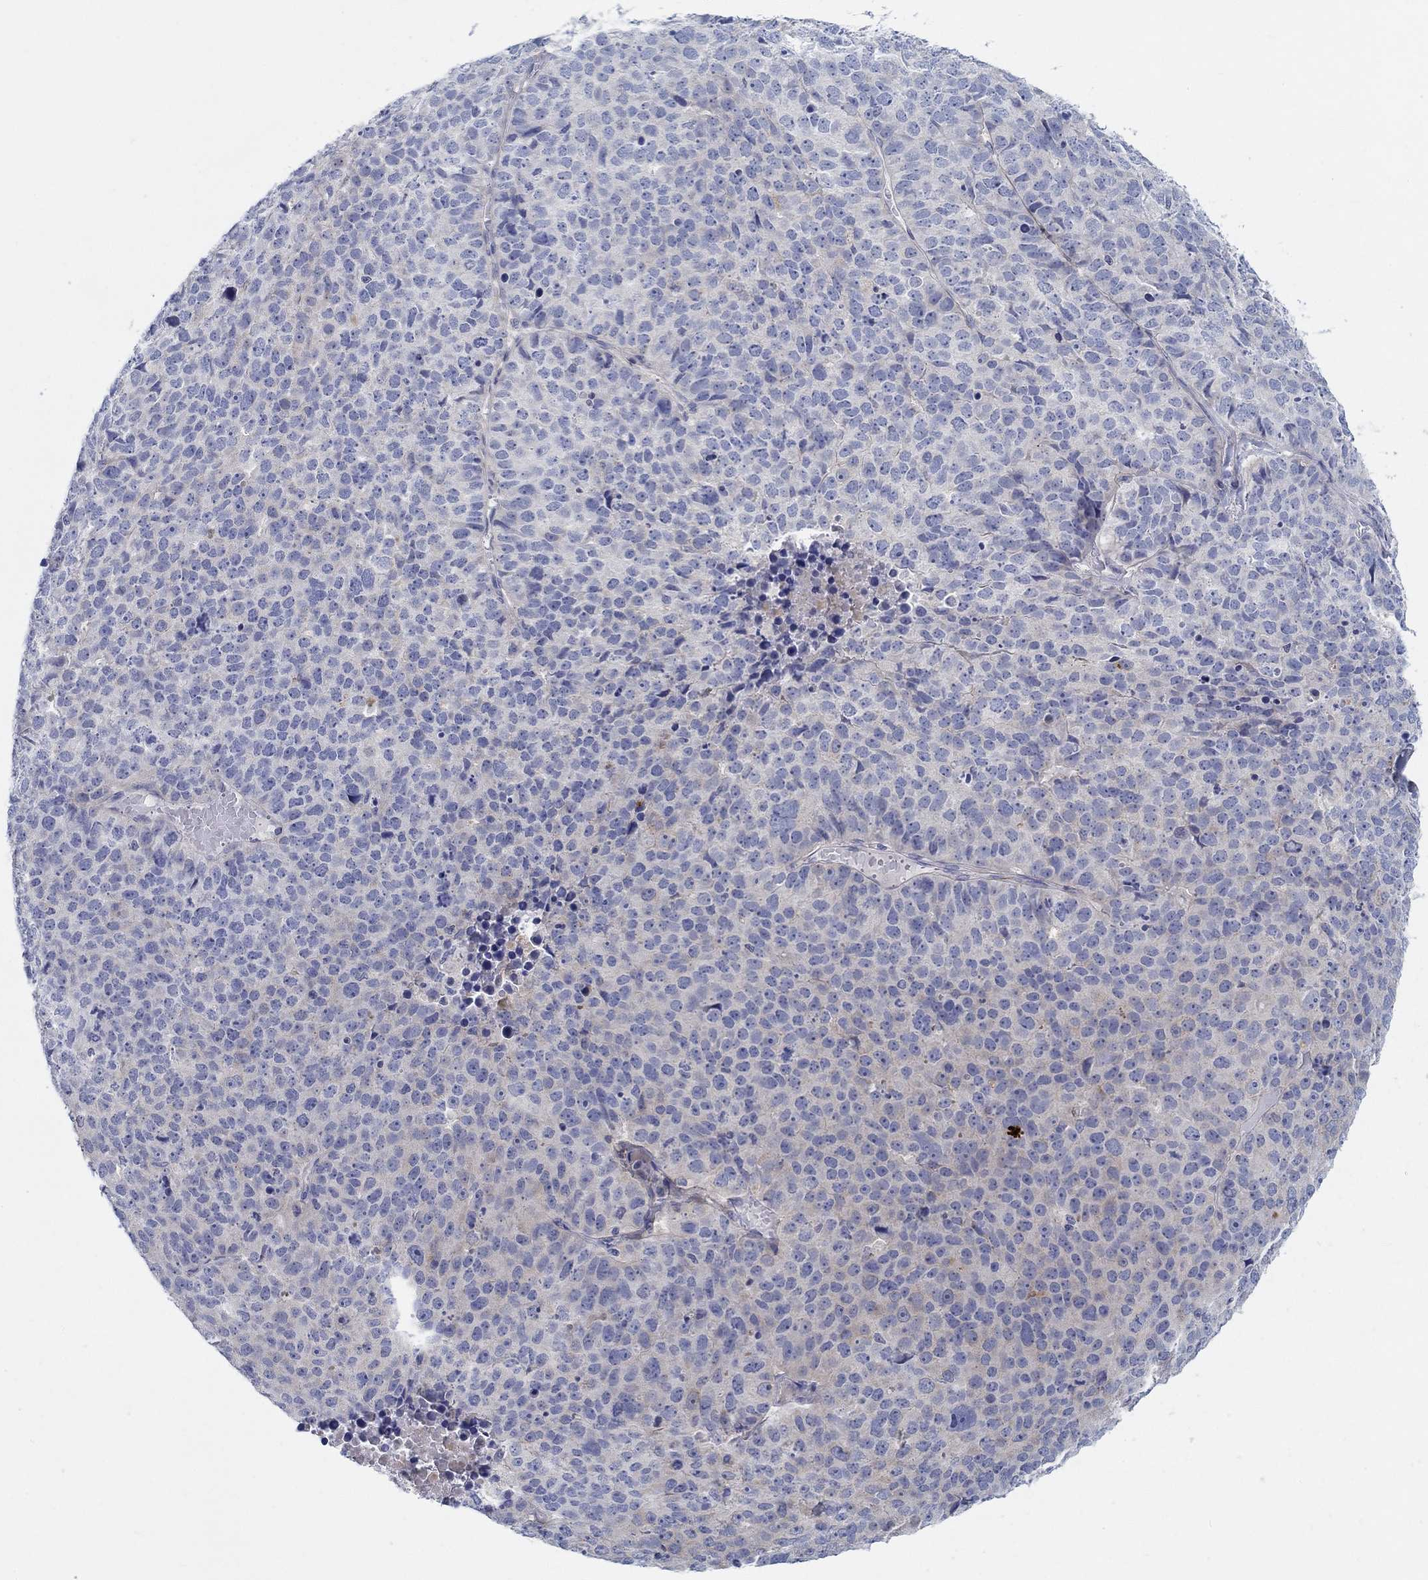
{"staining": {"intensity": "negative", "quantity": "none", "location": "none"}, "tissue": "stomach cancer", "cell_type": "Tumor cells", "image_type": "cancer", "snomed": [{"axis": "morphology", "description": "Adenocarcinoma, NOS"}, {"axis": "topography", "description": "Stomach"}], "caption": "Immunohistochemistry photomicrograph of neoplastic tissue: human stomach cancer (adenocarcinoma) stained with DAB (3,3'-diaminobenzidine) shows no significant protein staining in tumor cells.", "gene": "HAPLN4", "patient": {"sex": "male", "age": 69}}